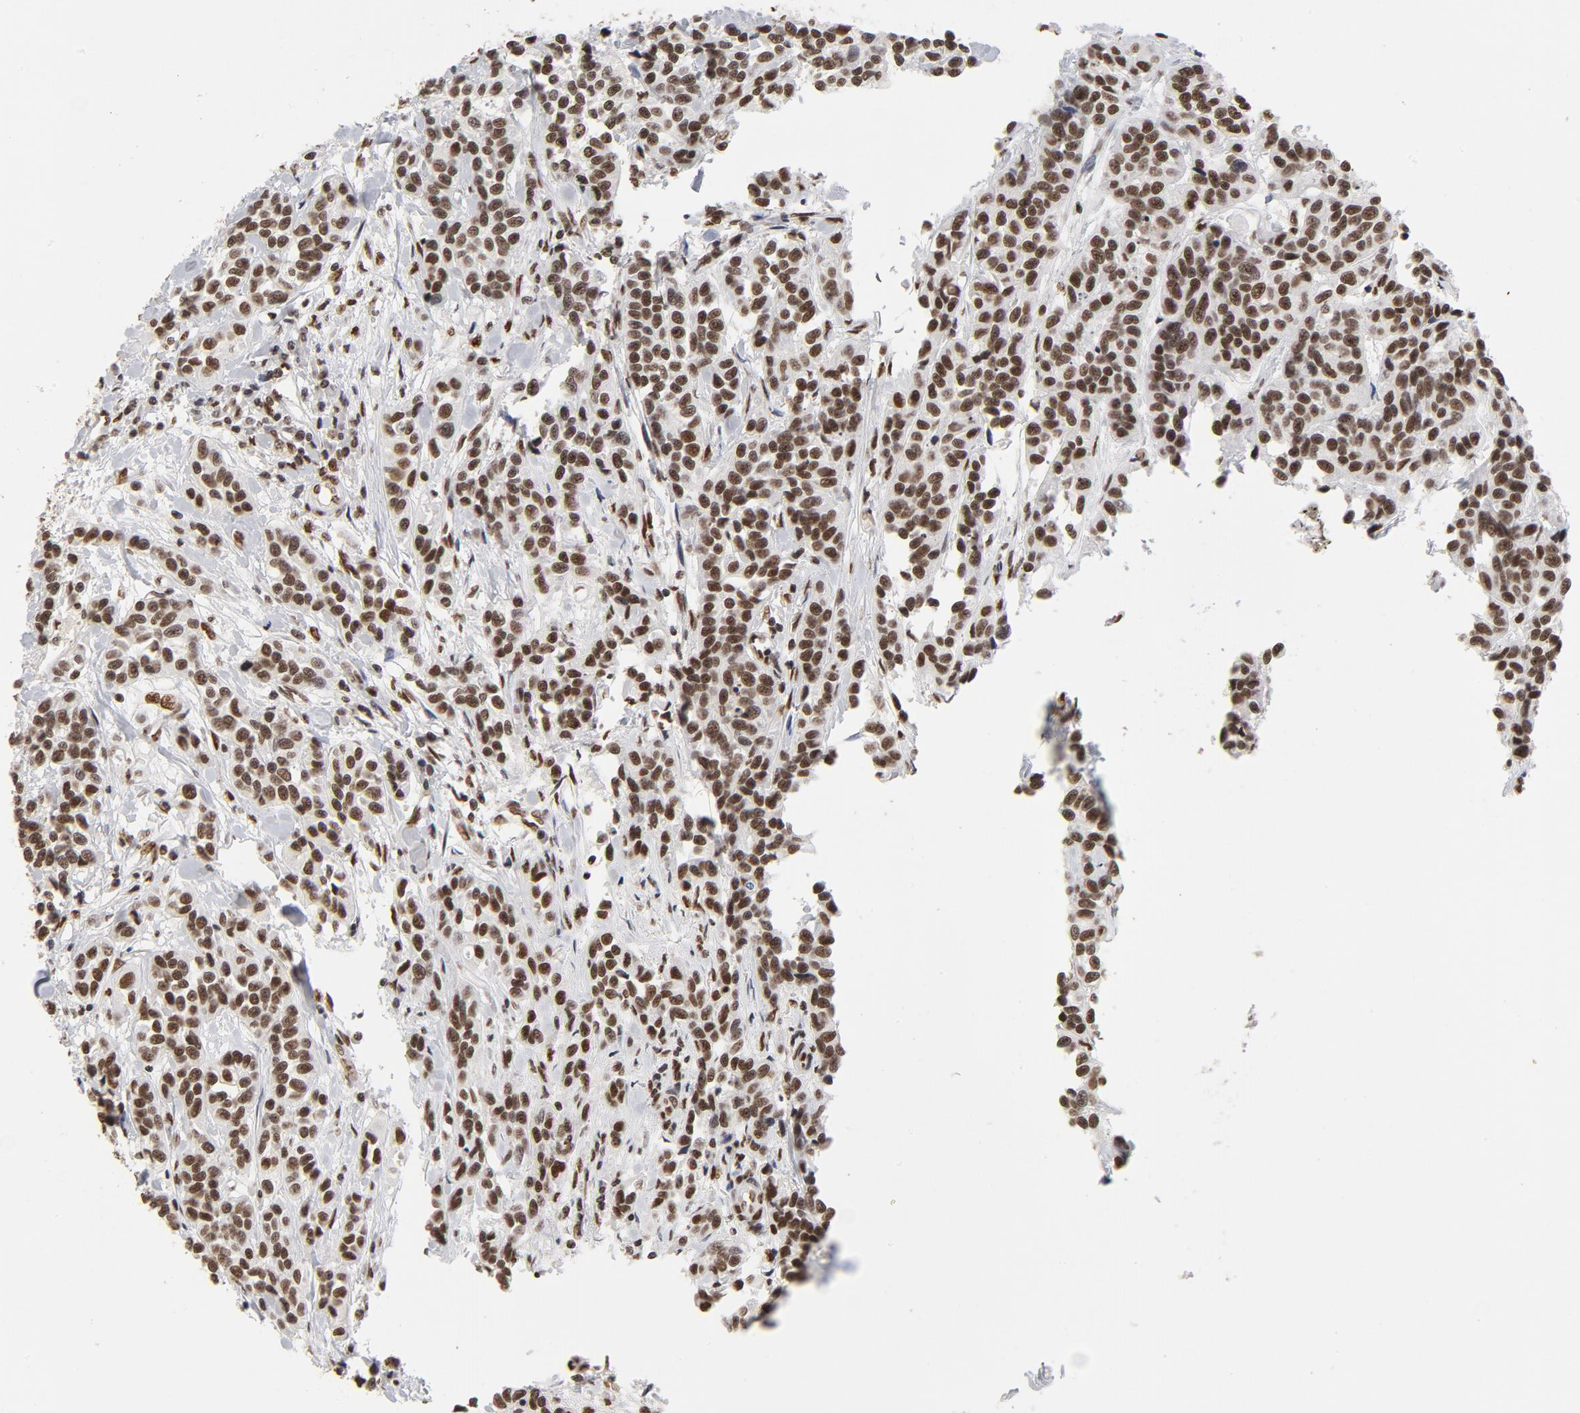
{"staining": {"intensity": "moderate", "quantity": ">75%", "location": "nuclear"}, "tissue": "urothelial cancer", "cell_type": "Tumor cells", "image_type": "cancer", "snomed": [{"axis": "morphology", "description": "Urothelial carcinoma, High grade"}, {"axis": "topography", "description": "Urinary bladder"}], "caption": "Moderate nuclear staining is appreciated in approximately >75% of tumor cells in high-grade urothelial carcinoma.", "gene": "TP53BP1", "patient": {"sex": "female", "age": 81}}